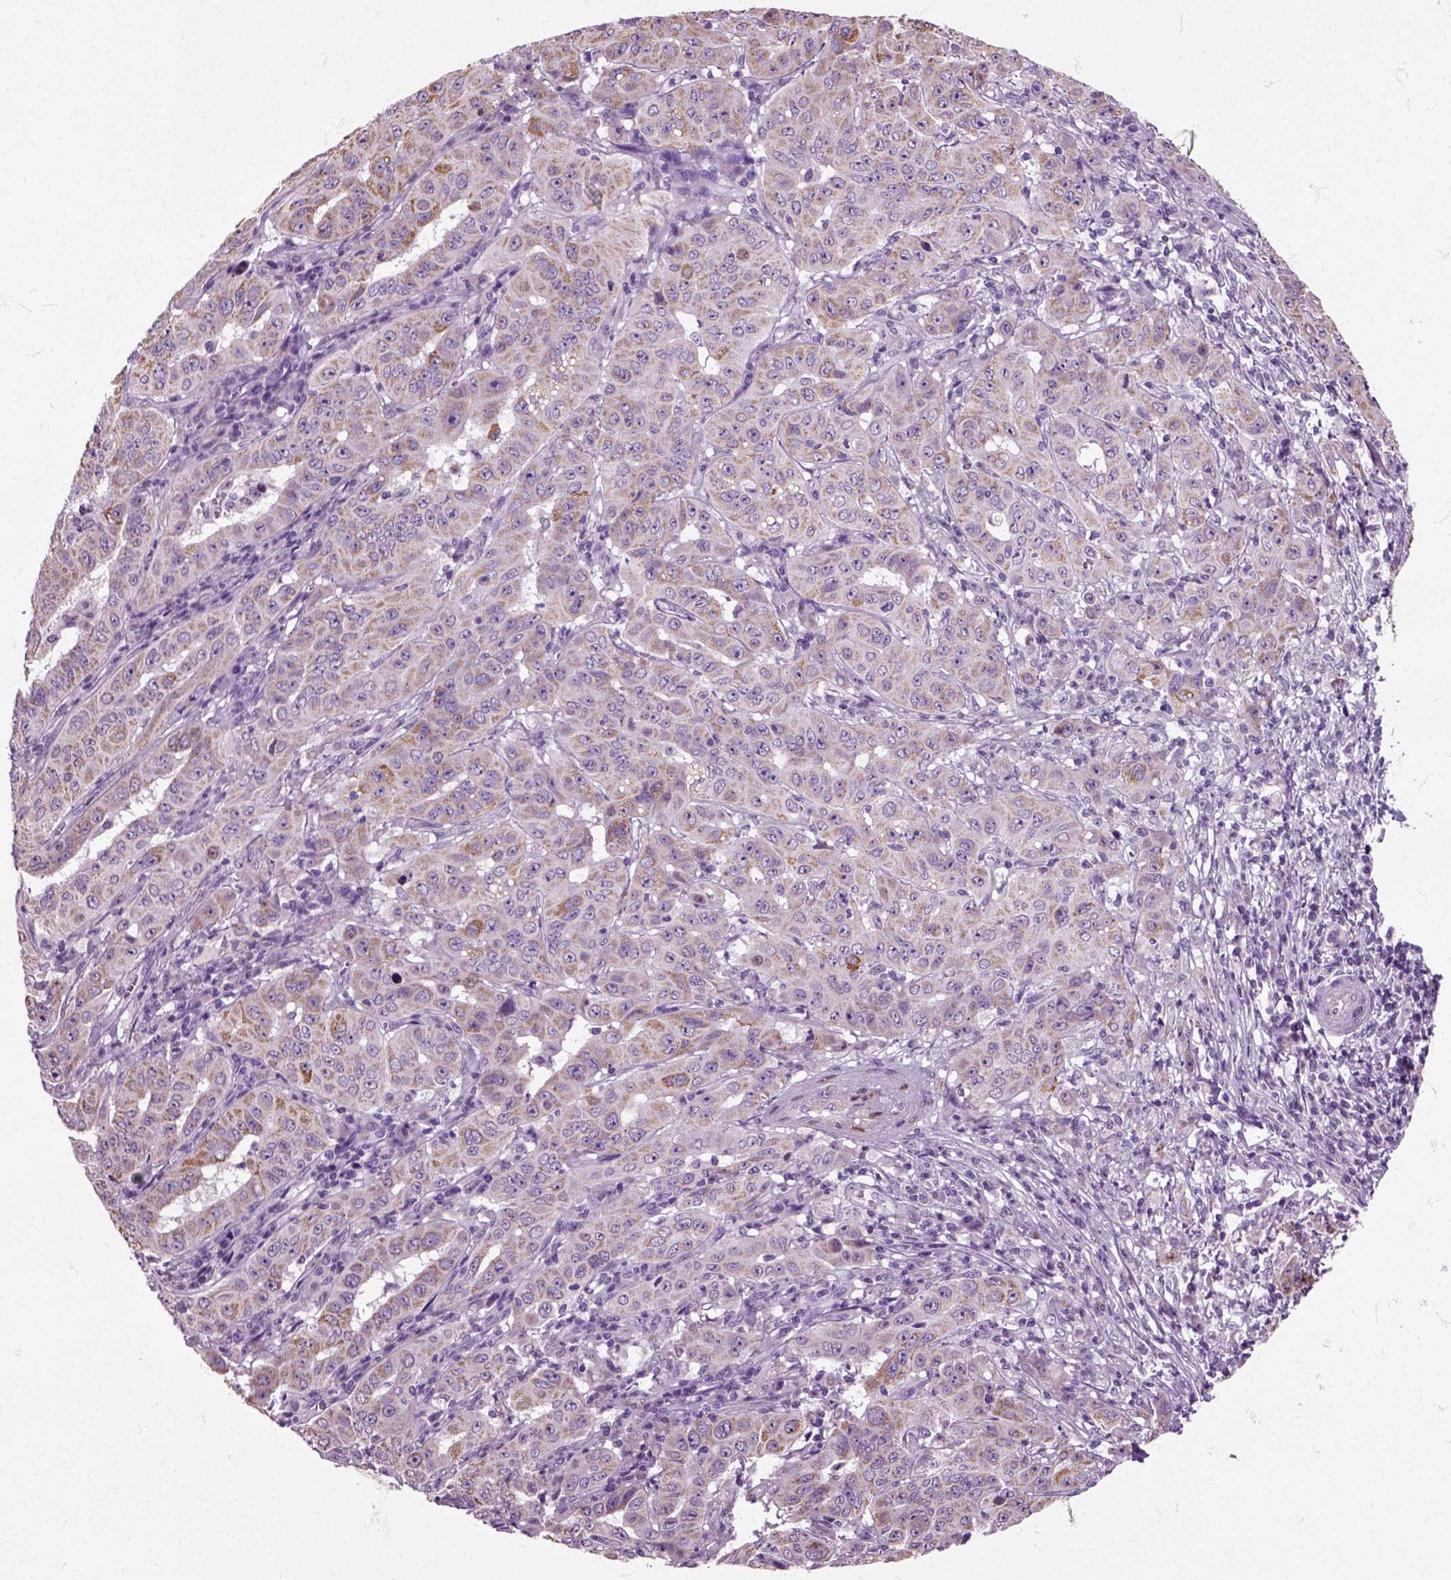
{"staining": {"intensity": "moderate", "quantity": "25%-75%", "location": "cytoplasmic/membranous"}, "tissue": "pancreatic cancer", "cell_type": "Tumor cells", "image_type": "cancer", "snomed": [{"axis": "morphology", "description": "Adenocarcinoma, NOS"}, {"axis": "topography", "description": "Pancreas"}], "caption": "Tumor cells exhibit medium levels of moderate cytoplasmic/membranous expression in approximately 25%-75% of cells in pancreatic cancer.", "gene": "HSPA2", "patient": {"sex": "male", "age": 63}}